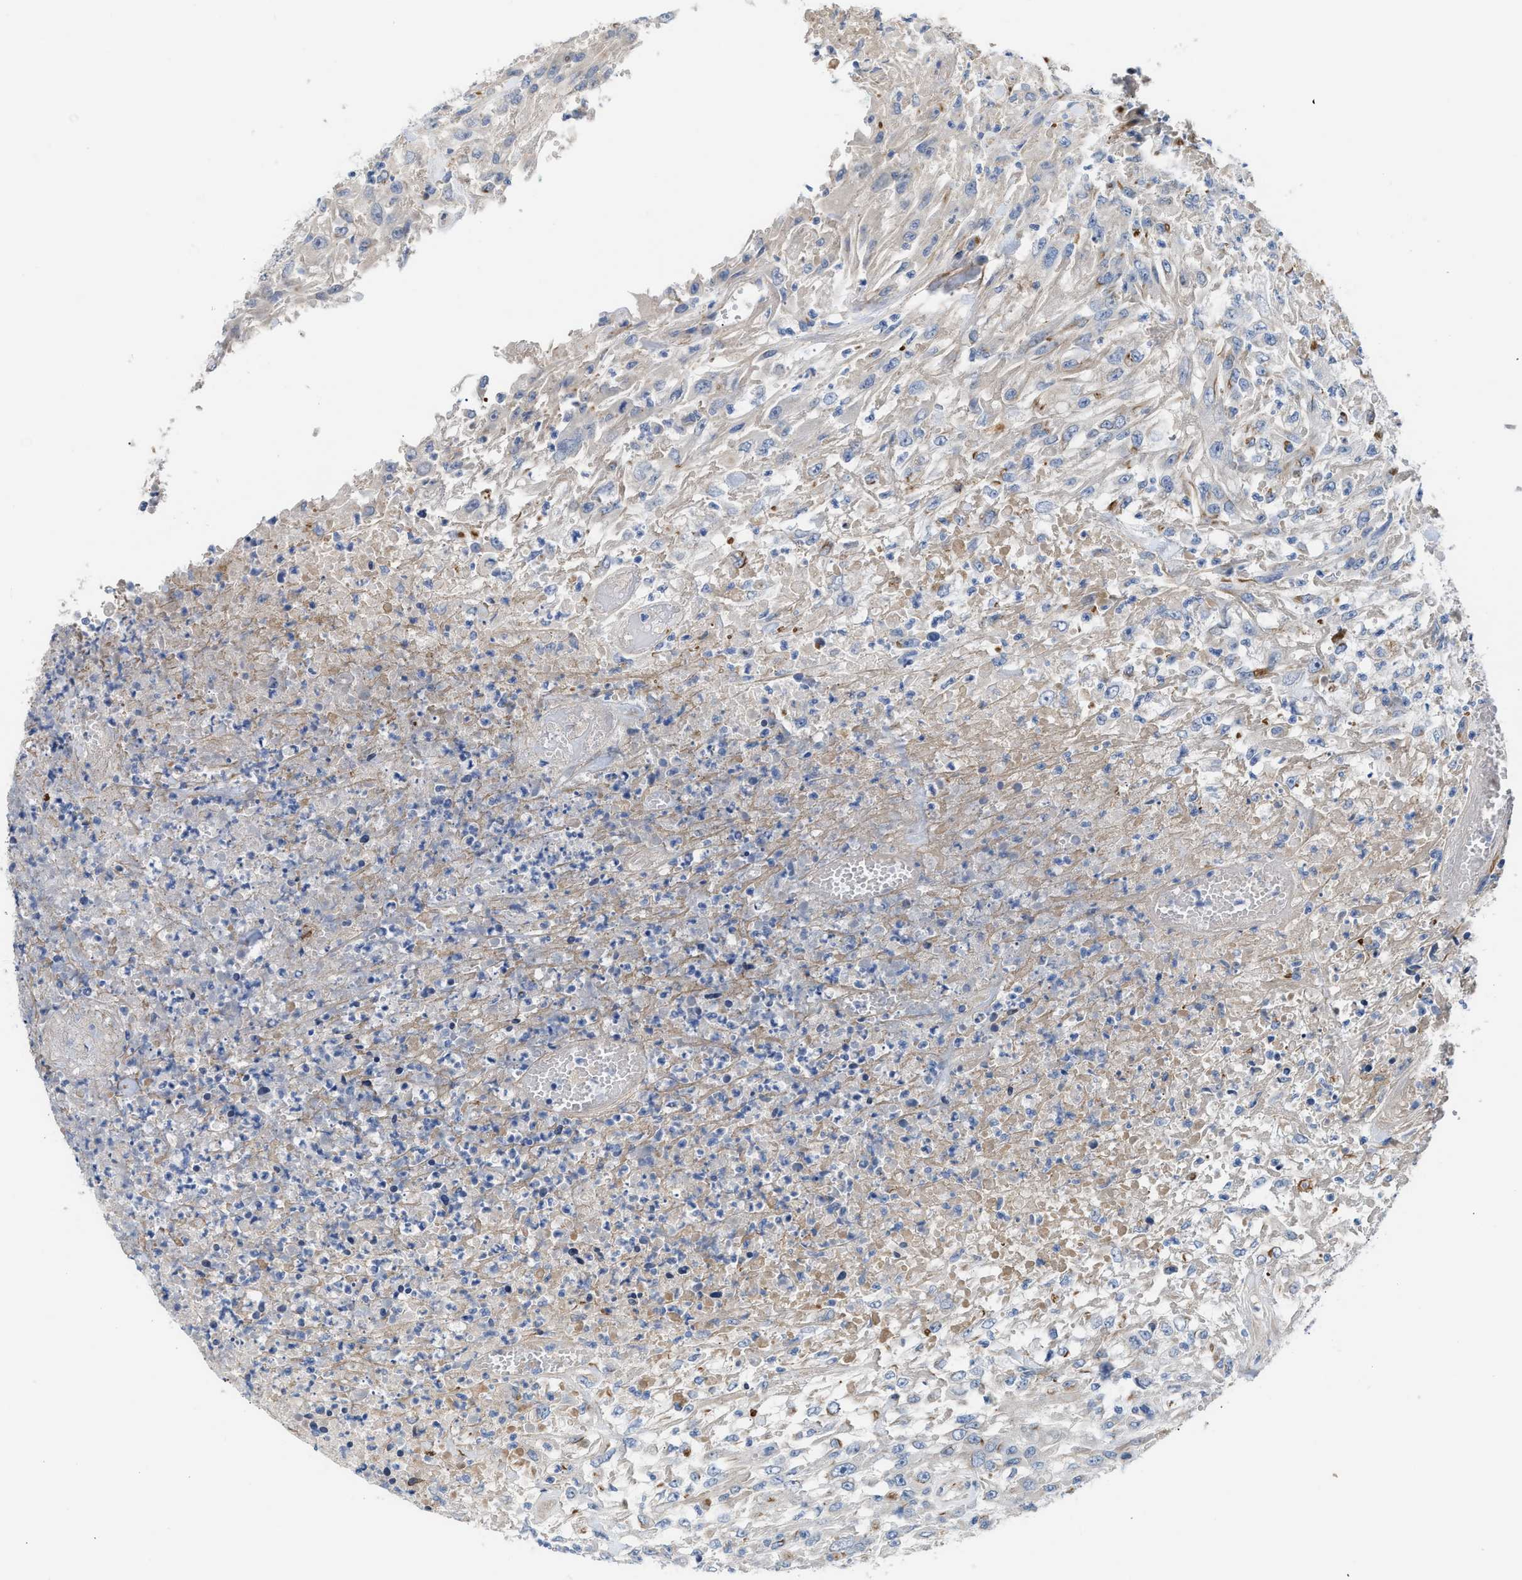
{"staining": {"intensity": "negative", "quantity": "none", "location": "none"}, "tissue": "urothelial cancer", "cell_type": "Tumor cells", "image_type": "cancer", "snomed": [{"axis": "morphology", "description": "Urothelial carcinoma, High grade"}, {"axis": "topography", "description": "Urinary bladder"}], "caption": "Immunohistochemical staining of urothelial cancer reveals no significant positivity in tumor cells.", "gene": "TFPI", "patient": {"sex": "male", "age": 46}}